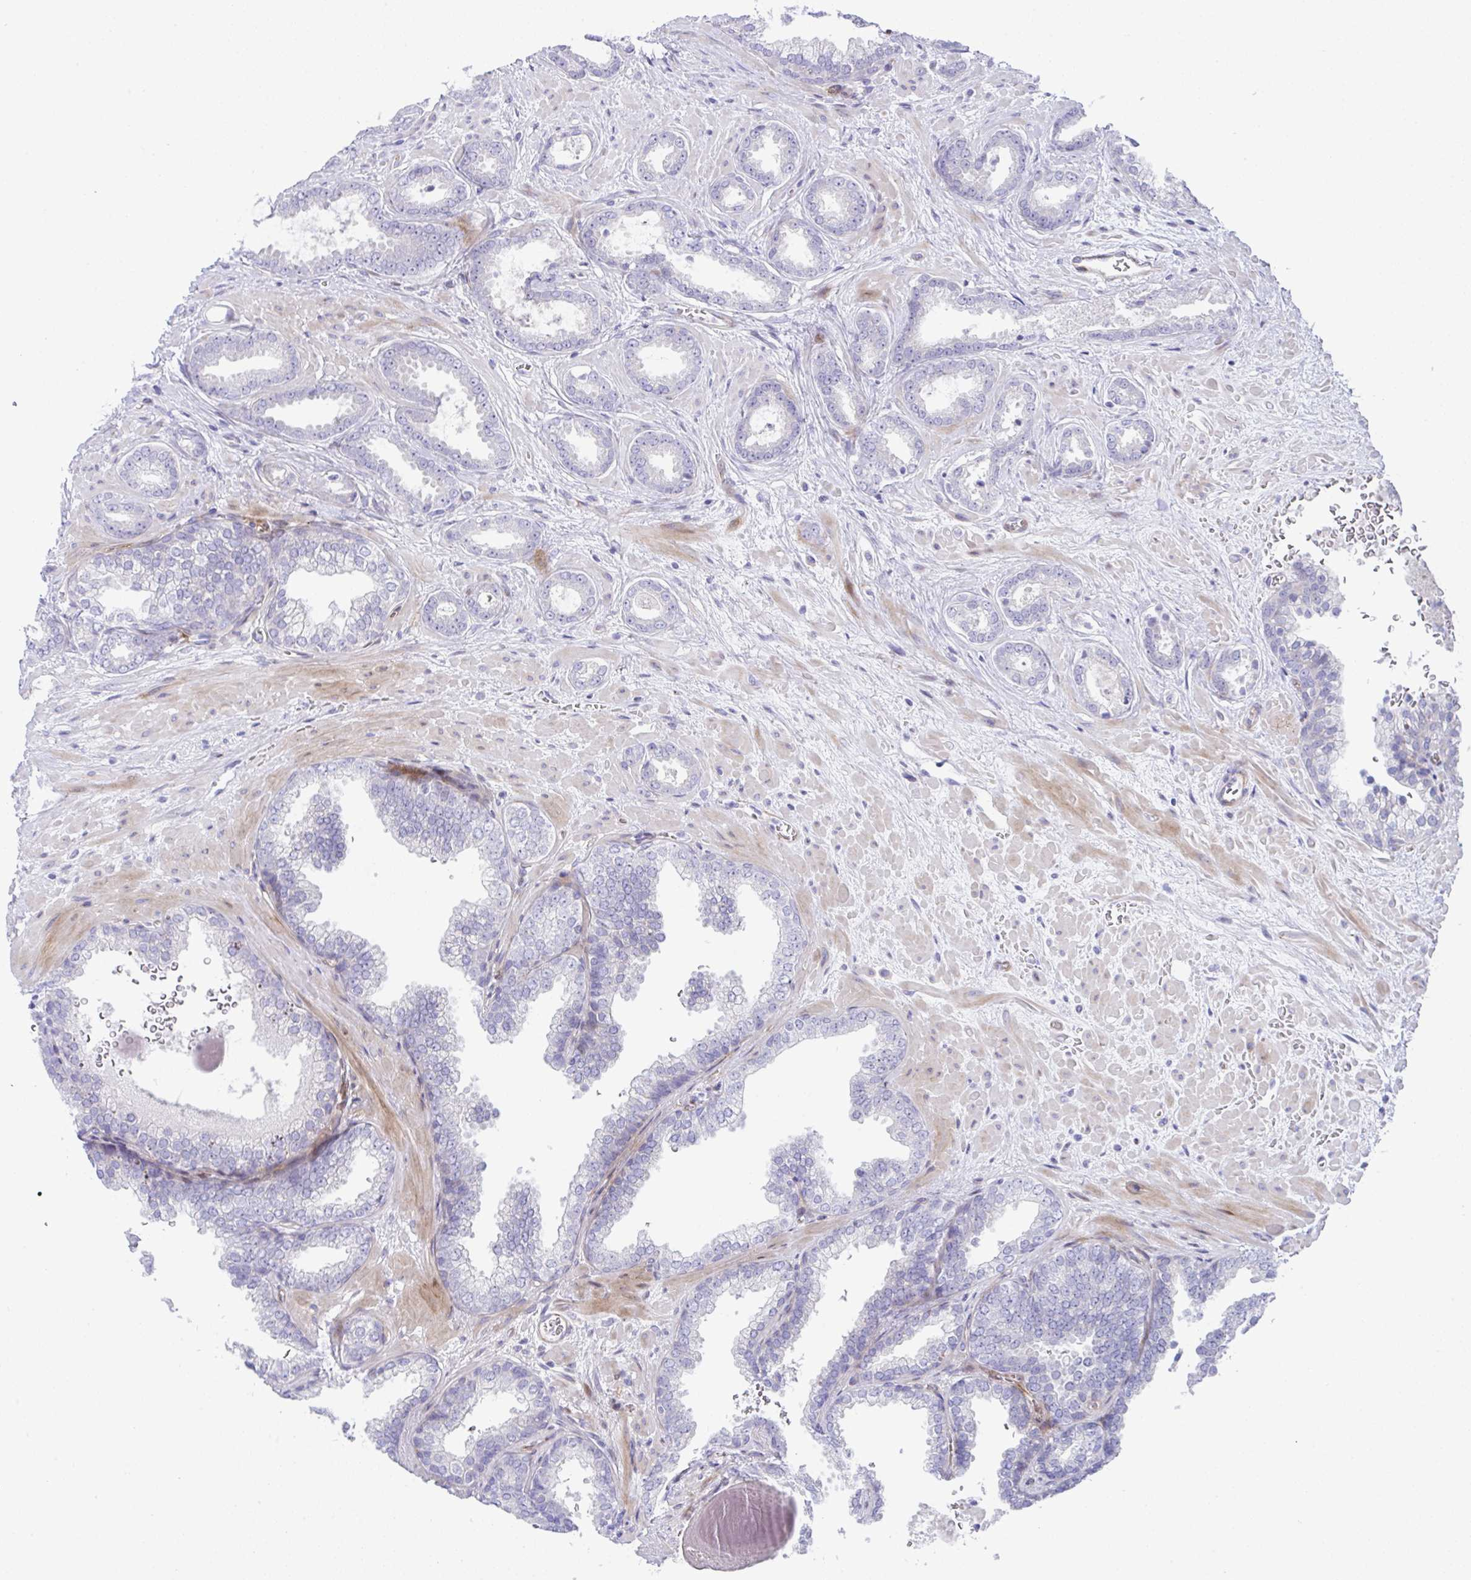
{"staining": {"intensity": "negative", "quantity": "none", "location": "none"}, "tissue": "prostate cancer", "cell_type": "Tumor cells", "image_type": "cancer", "snomed": [{"axis": "morphology", "description": "Adenocarcinoma, High grade"}, {"axis": "topography", "description": "Prostate"}], "caption": "Immunohistochemistry of prostate cancer (high-grade adenocarcinoma) reveals no staining in tumor cells.", "gene": "ZNF713", "patient": {"sex": "male", "age": 58}}